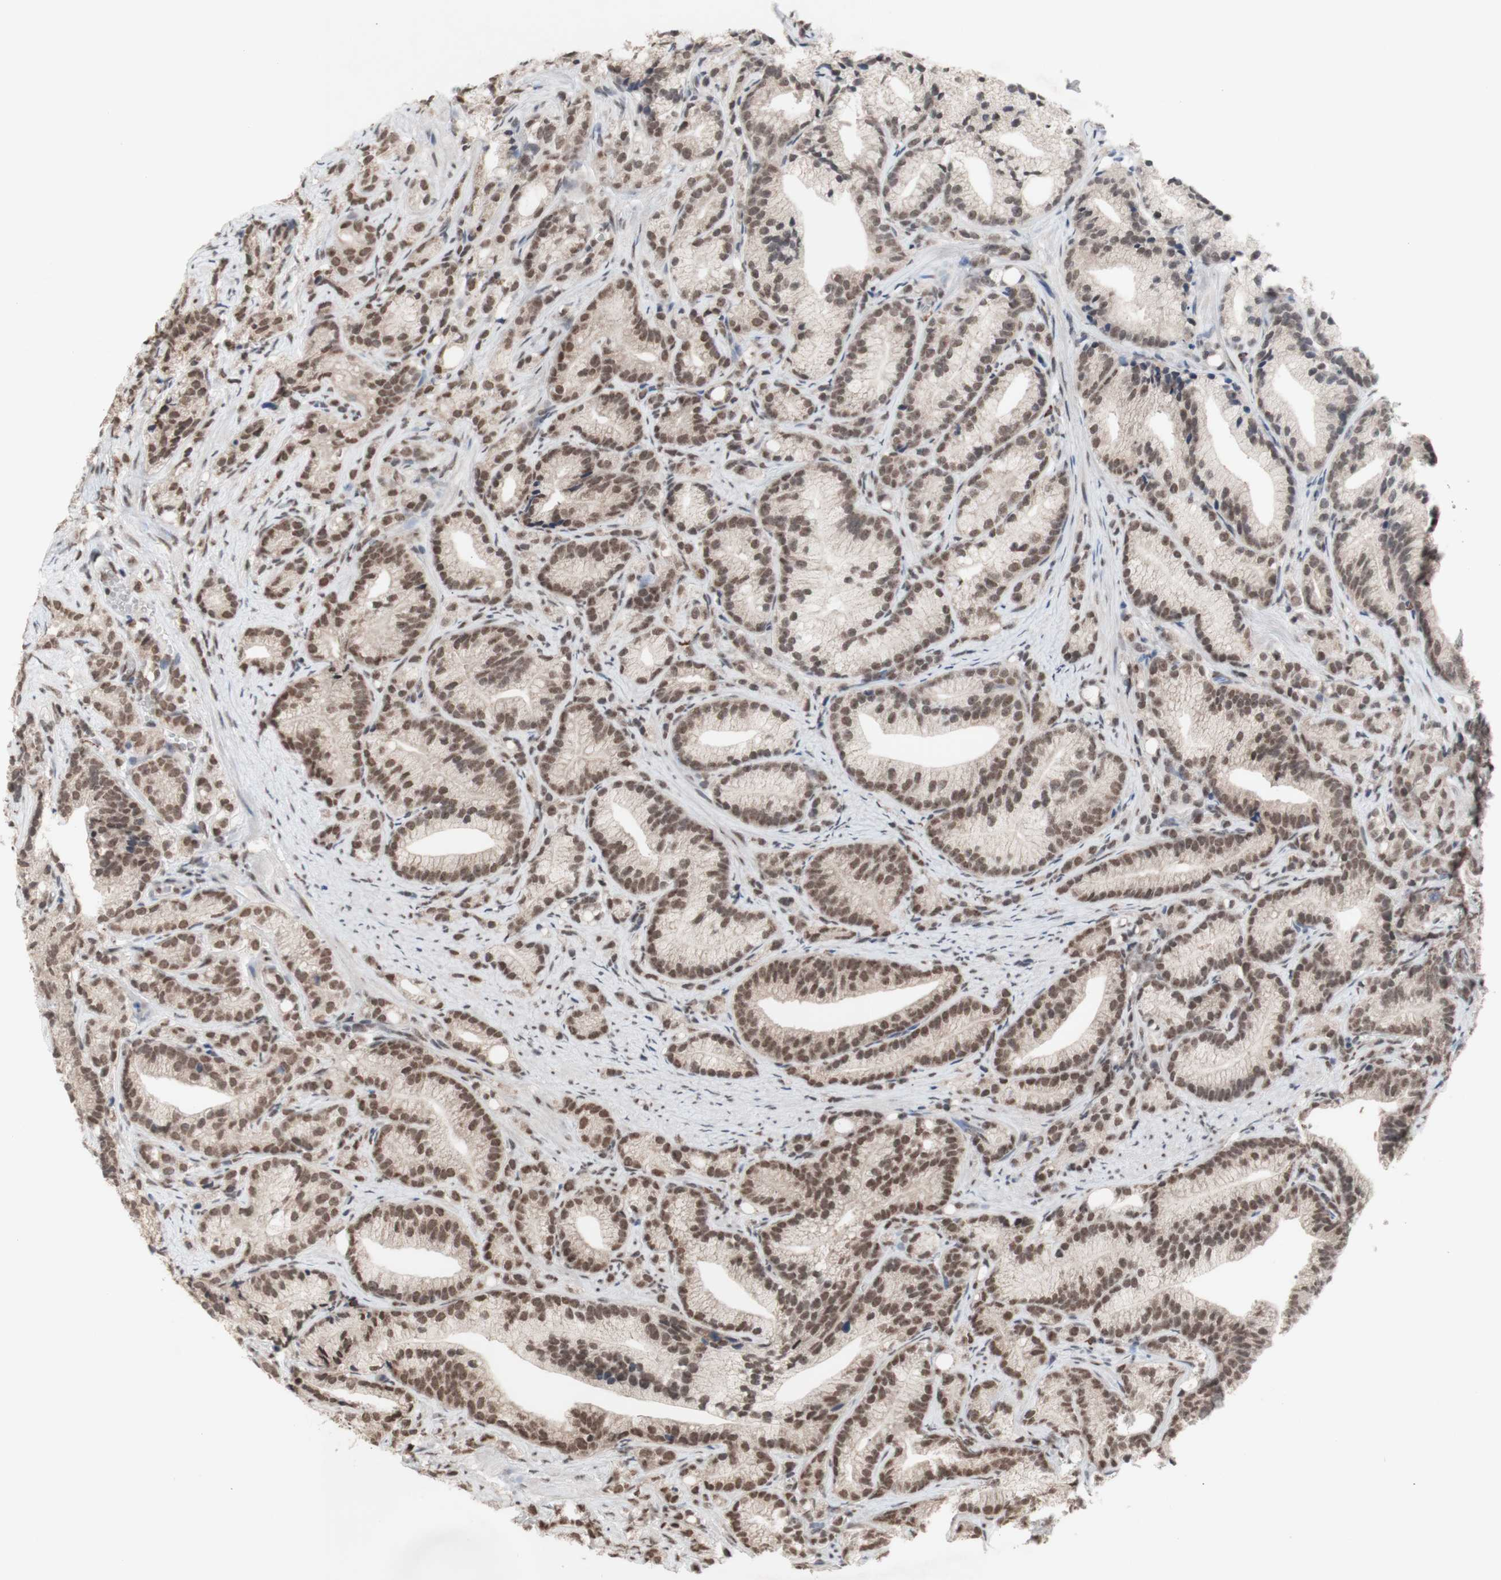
{"staining": {"intensity": "moderate", "quantity": ">75%", "location": "nuclear"}, "tissue": "prostate cancer", "cell_type": "Tumor cells", "image_type": "cancer", "snomed": [{"axis": "morphology", "description": "Adenocarcinoma, Low grade"}, {"axis": "topography", "description": "Prostate"}], "caption": "This micrograph shows immunohistochemistry staining of human prostate low-grade adenocarcinoma, with medium moderate nuclear positivity in approximately >75% of tumor cells.", "gene": "SFPQ", "patient": {"sex": "male", "age": 89}}